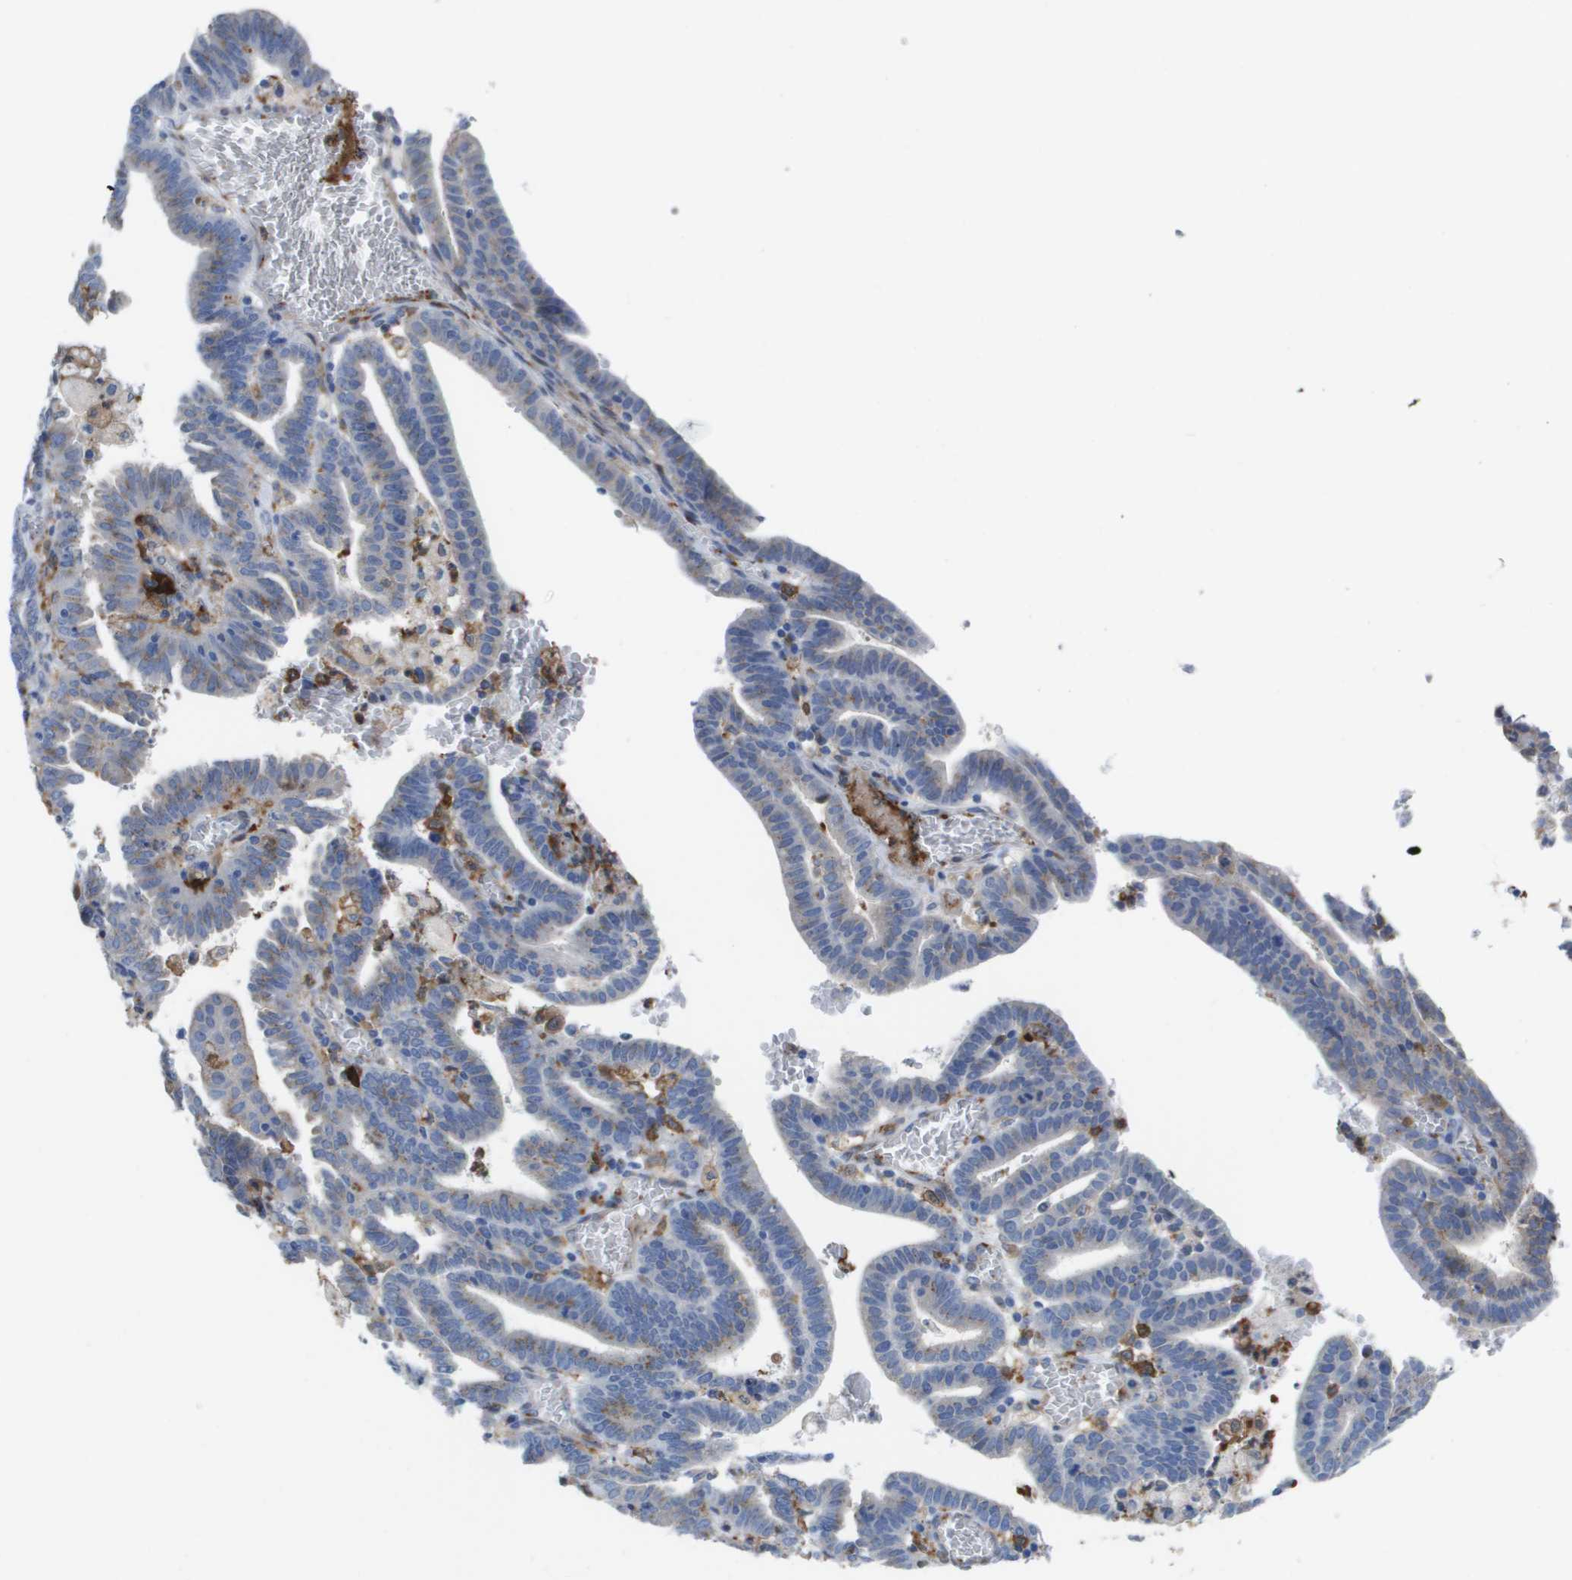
{"staining": {"intensity": "negative", "quantity": "none", "location": "none"}, "tissue": "endometrial cancer", "cell_type": "Tumor cells", "image_type": "cancer", "snomed": [{"axis": "morphology", "description": "Adenocarcinoma, NOS"}, {"axis": "topography", "description": "Uterus"}], "caption": "A micrograph of human endometrial cancer (adenocarcinoma) is negative for staining in tumor cells.", "gene": "SLC37A2", "patient": {"sex": "female", "age": 83}}